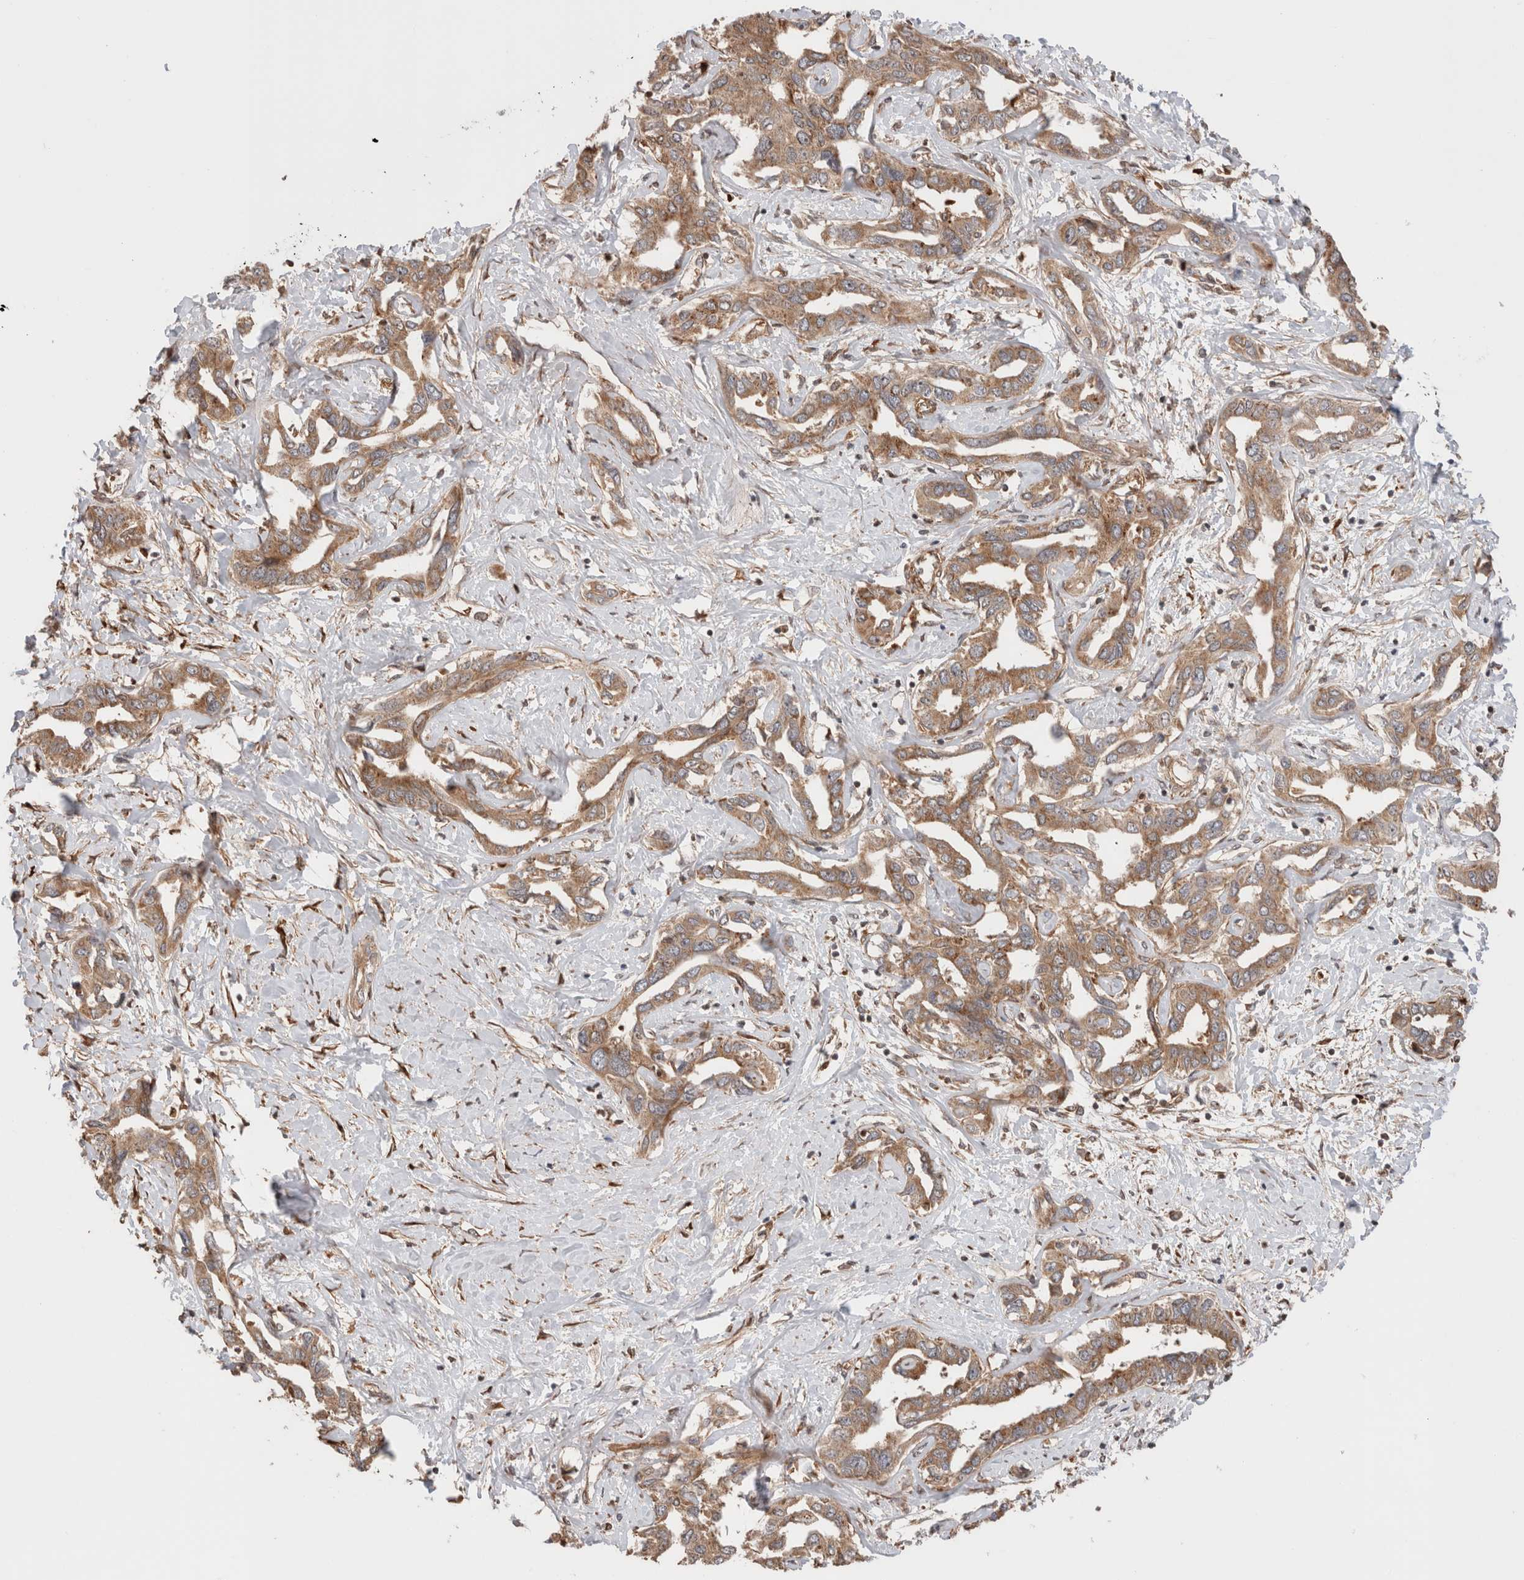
{"staining": {"intensity": "moderate", "quantity": ">75%", "location": "cytoplasmic/membranous"}, "tissue": "liver cancer", "cell_type": "Tumor cells", "image_type": "cancer", "snomed": [{"axis": "morphology", "description": "Cholangiocarcinoma"}, {"axis": "topography", "description": "Liver"}], "caption": "Human liver cancer stained with a brown dye displays moderate cytoplasmic/membranous positive staining in about >75% of tumor cells.", "gene": "ZNF649", "patient": {"sex": "male", "age": 59}}